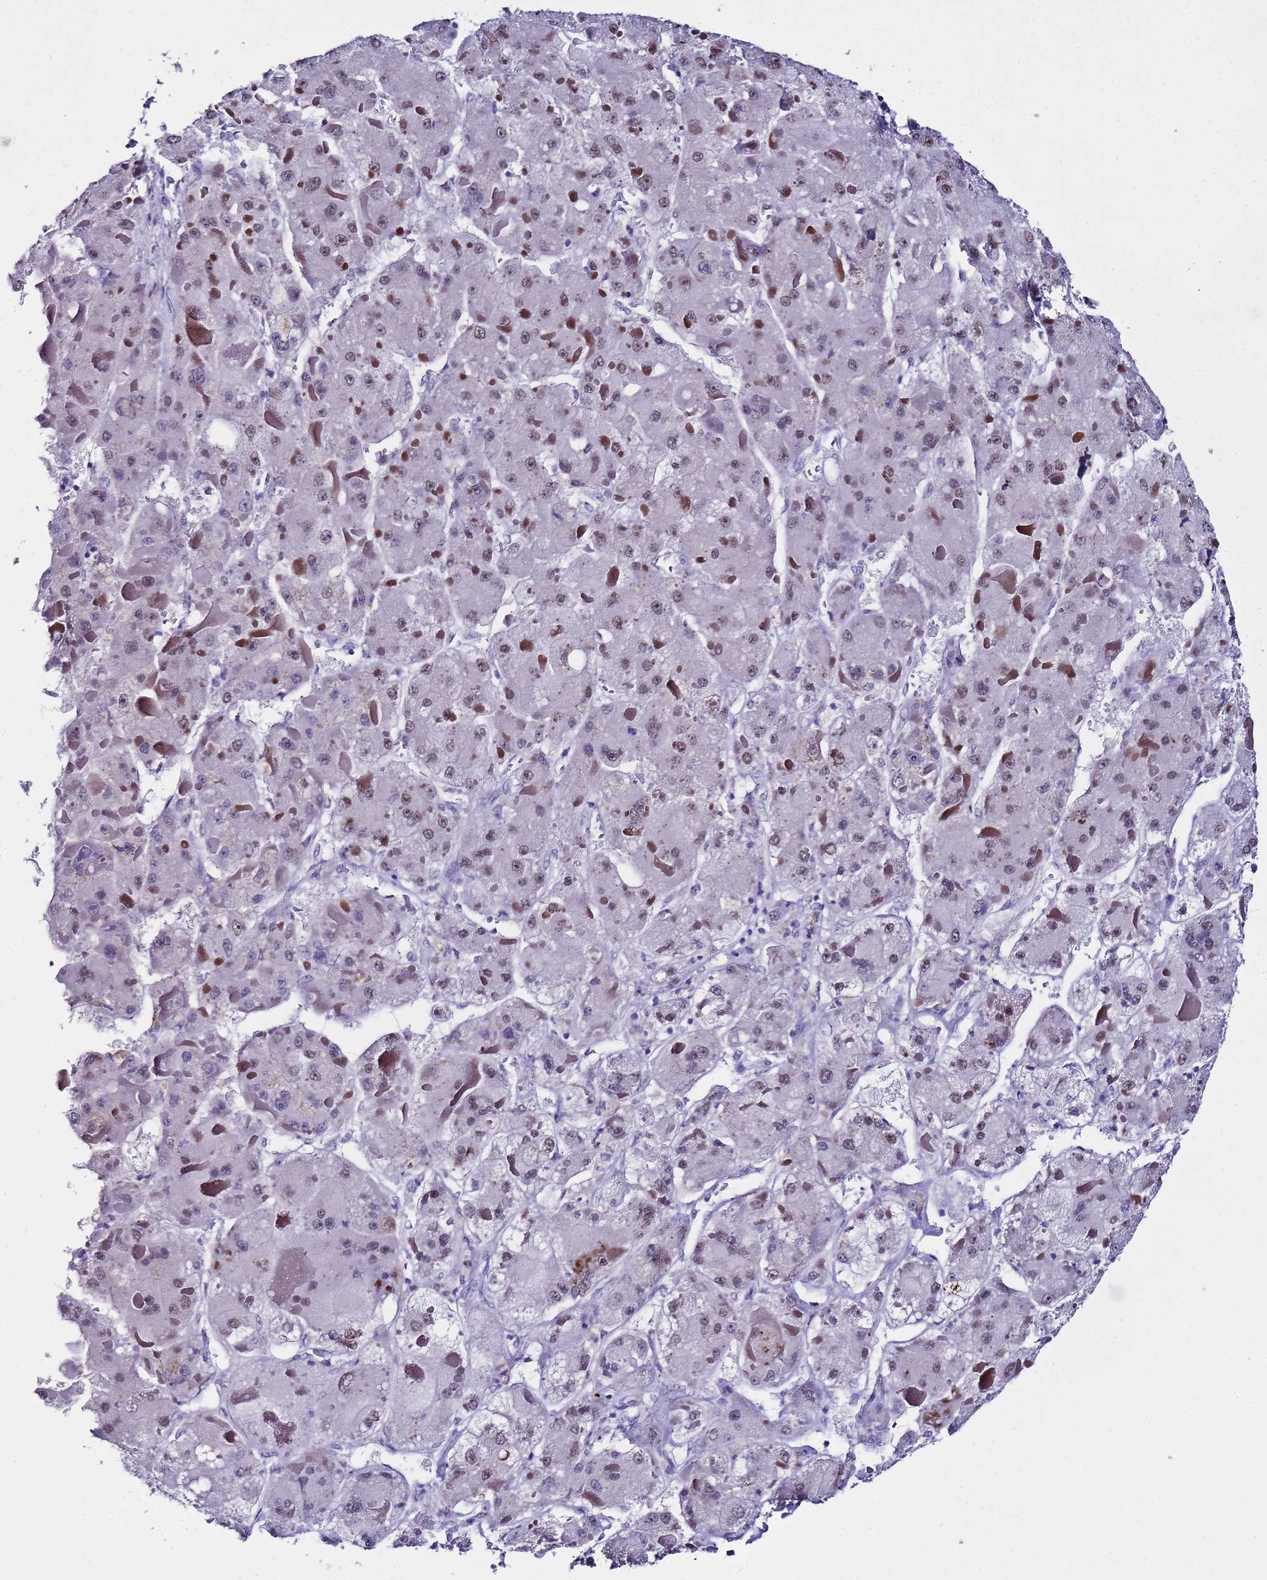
{"staining": {"intensity": "weak", "quantity": "25%-75%", "location": "nuclear"}, "tissue": "liver cancer", "cell_type": "Tumor cells", "image_type": "cancer", "snomed": [{"axis": "morphology", "description": "Carcinoma, Hepatocellular, NOS"}, {"axis": "topography", "description": "Liver"}], "caption": "A low amount of weak nuclear expression is present in approximately 25%-75% of tumor cells in liver cancer tissue.", "gene": "BCL7A", "patient": {"sex": "female", "age": 73}}